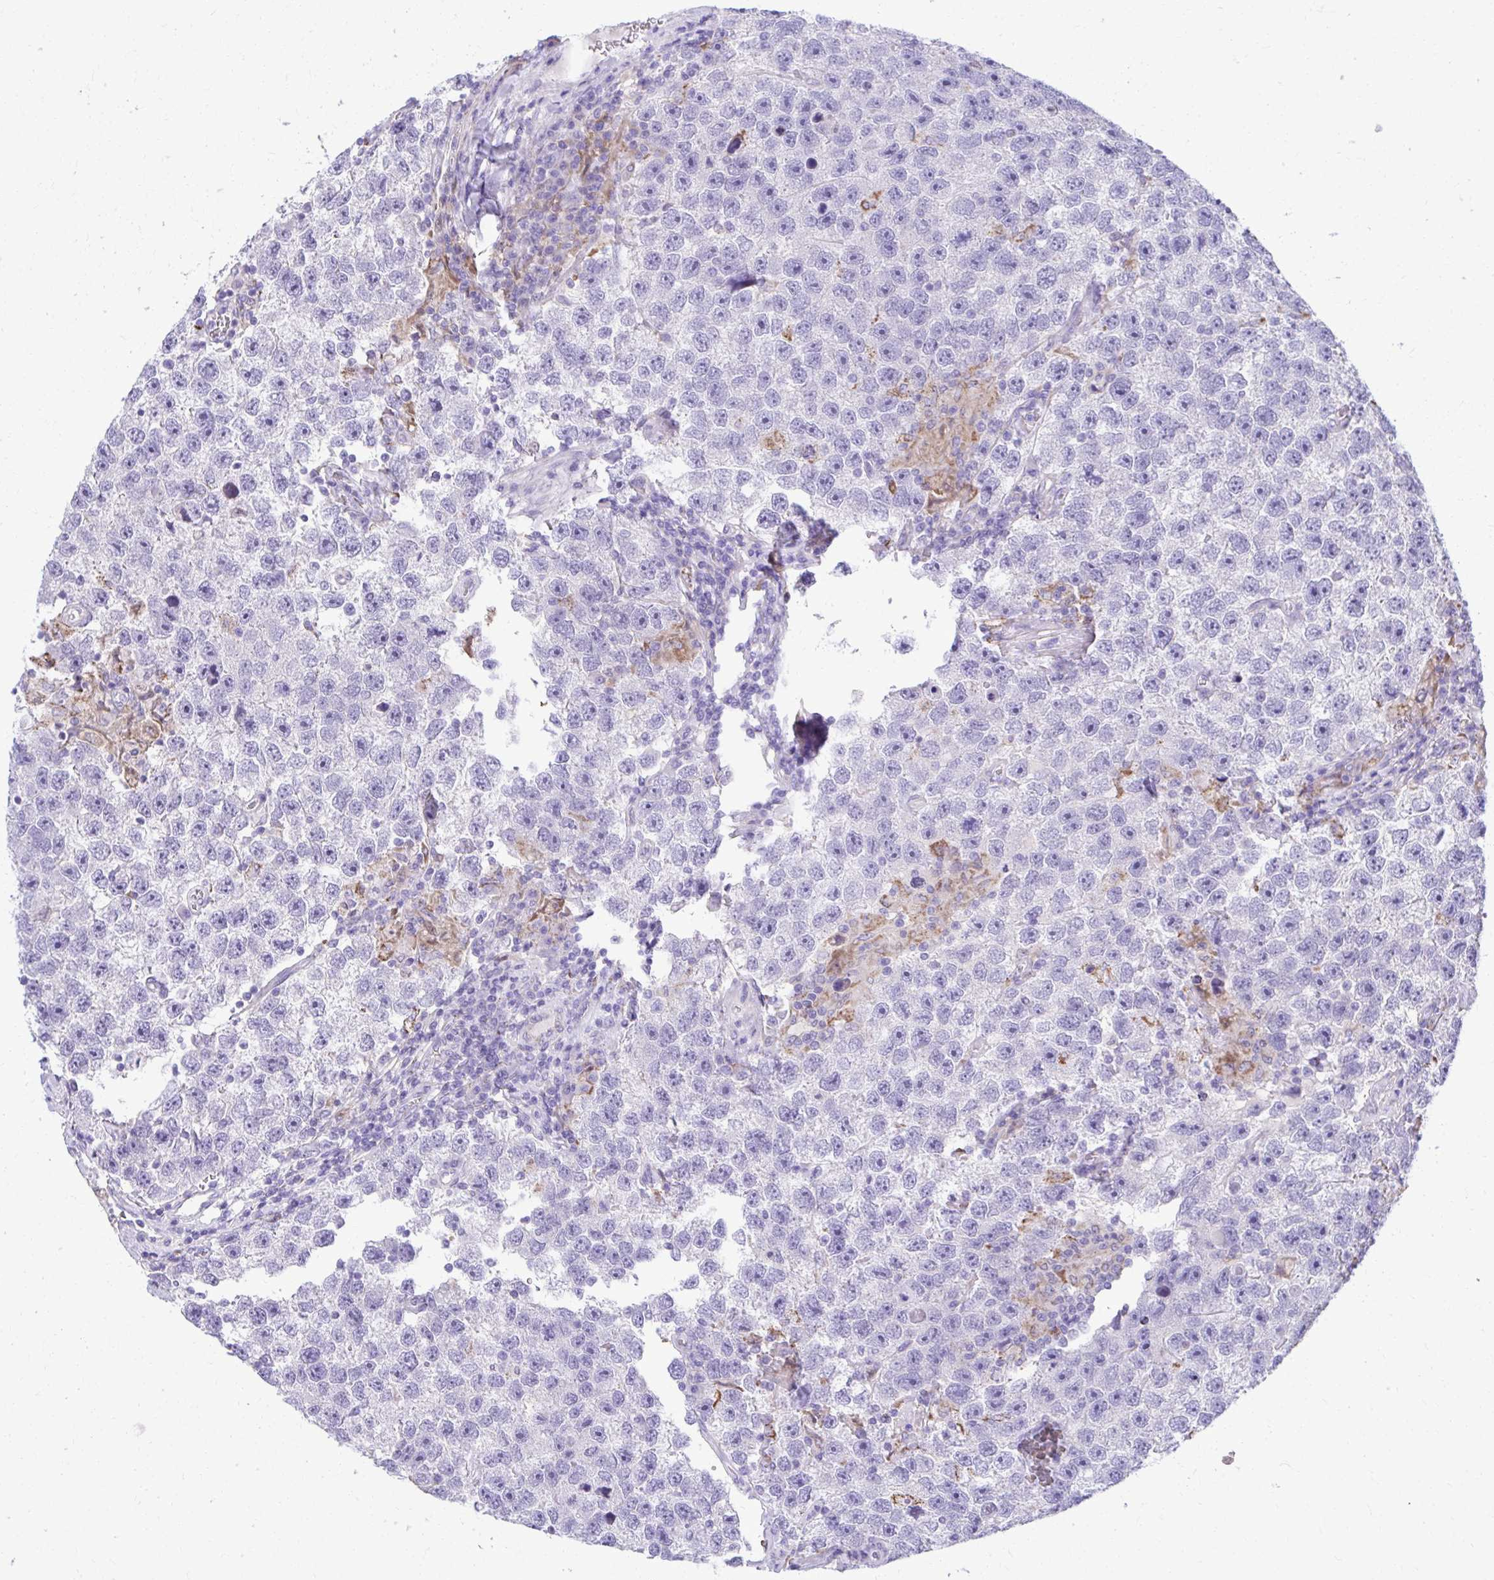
{"staining": {"intensity": "negative", "quantity": "none", "location": "none"}, "tissue": "testis cancer", "cell_type": "Tumor cells", "image_type": "cancer", "snomed": [{"axis": "morphology", "description": "Seminoma, NOS"}, {"axis": "topography", "description": "Testis"}], "caption": "Micrograph shows no protein staining in tumor cells of testis cancer (seminoma) tissue. Brightfield microscopy of immunohistochemistry stained with DAB (3,3'-diaminobenzidine) (brown) and hematoxylin (blue), captured at high magnification.", "gene": "AIG1", "patient": {"sex": "male", "age": 26}}